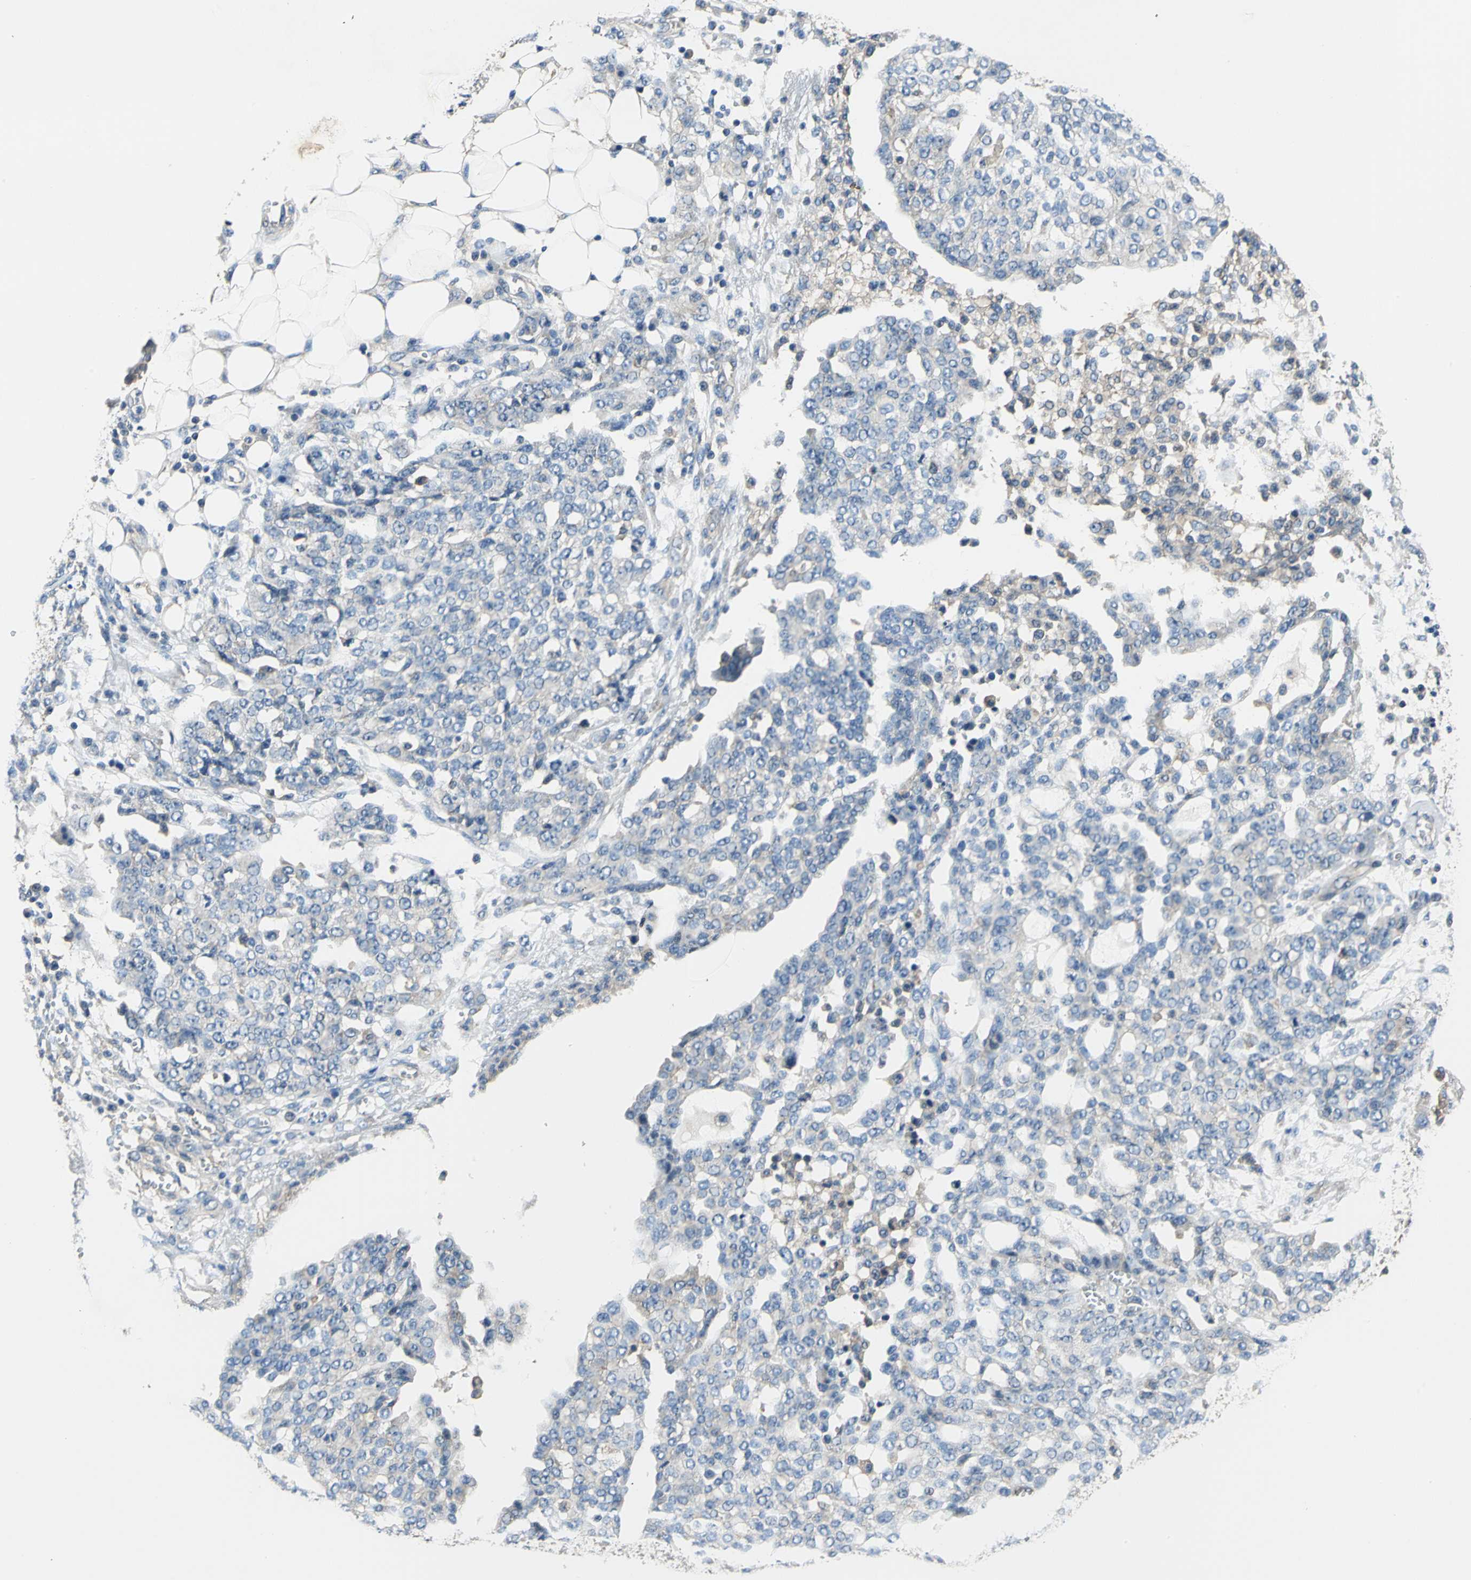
{"staining": {"intensity": "weak", "quantity": "<25%", "location": "cytoplasmic/membranous"}, "tissue": "ovarian cancer", "cell_type": "Tumor cells", "image_type": "cancer", "snomed": [{"axis": "morphology", "description": "Cystadenocarcinoma, serous, NOS"}, {"axis": "topography", "description": "Soft tissue"}, {"axis": "topography", "description": "Ovary"}], "caption": "Human ovarian serous cystadenocarcinoma stained for a protein using IHC demonstrates no expression in tumor cells.", "gene": "DDX3Y", "patient": {"sex": "female", "age": 57}}